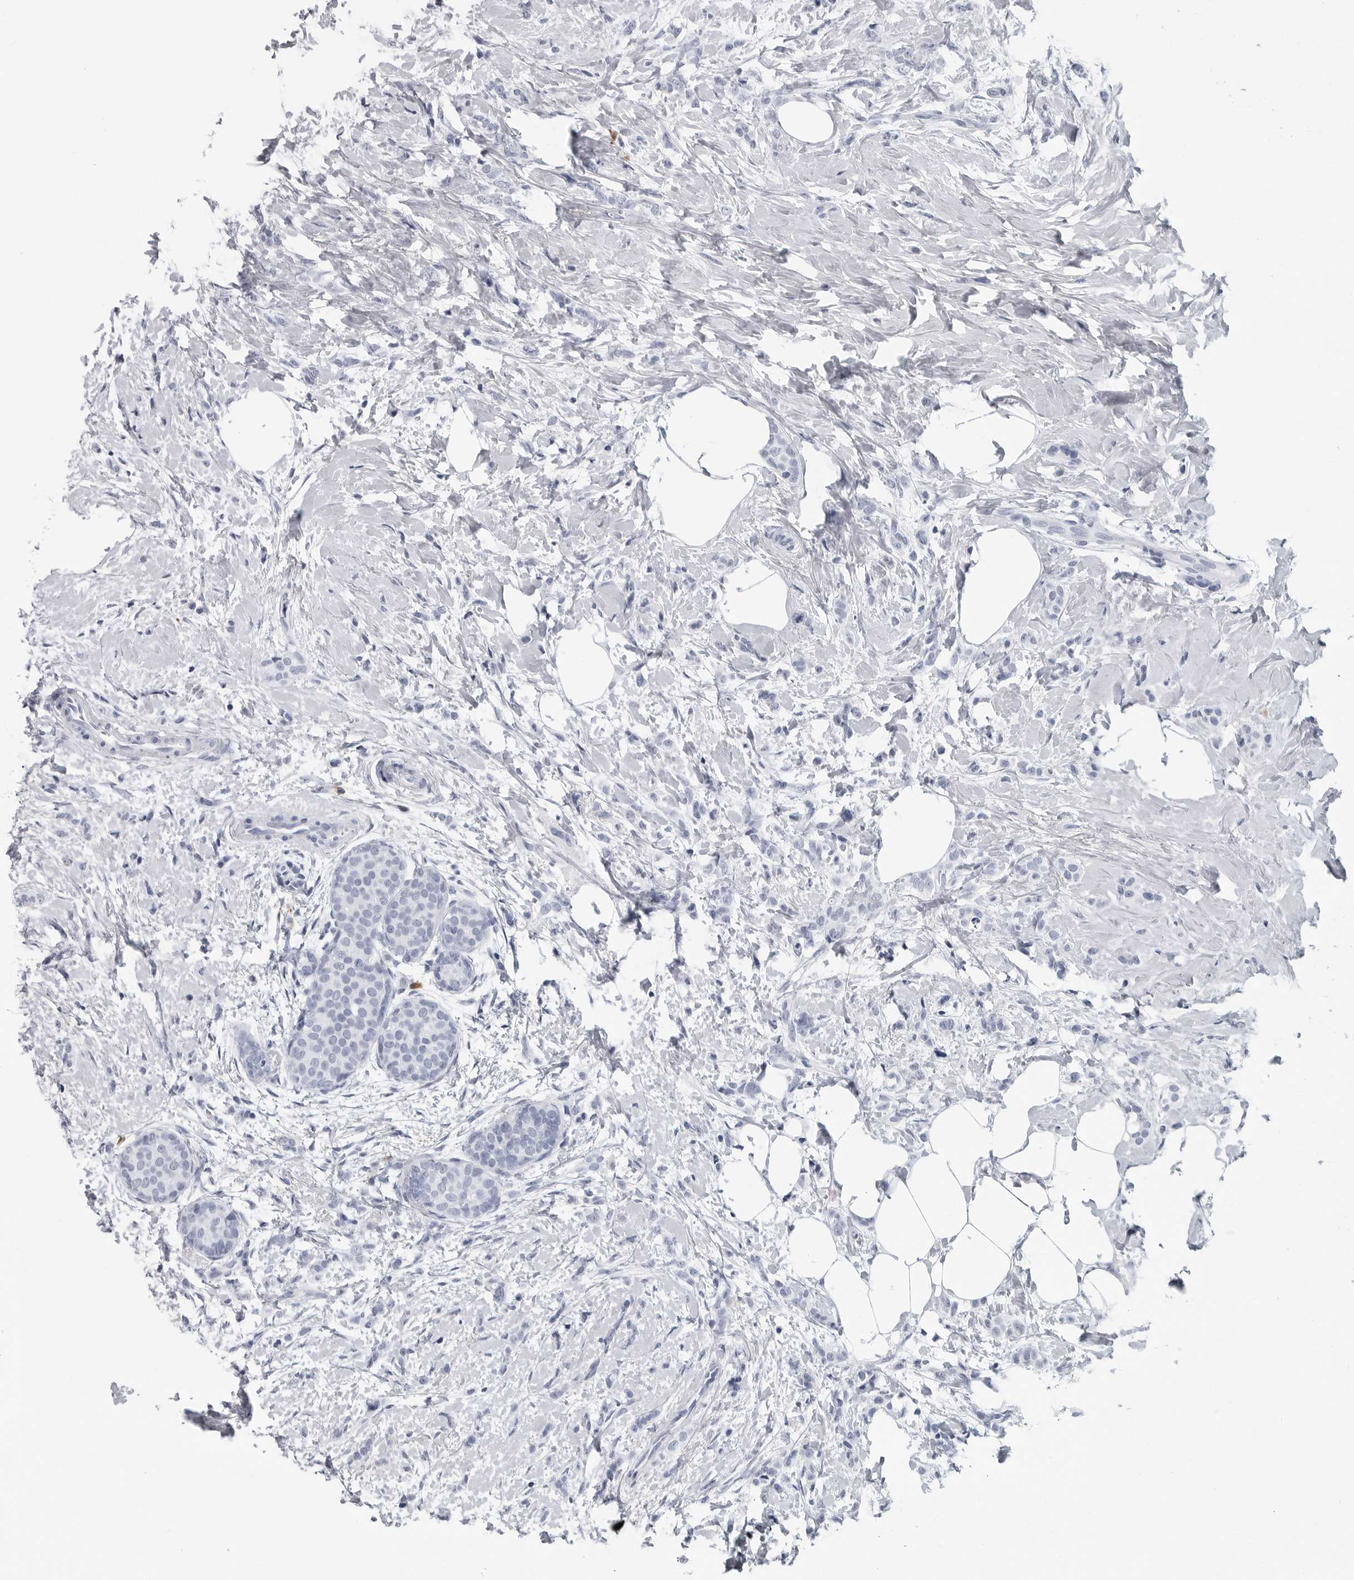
{"staining": {"intensity": "negative", "quantity": "none", "location": "none"}, "tissue": "breast cancer", "cell_type": "Tumor cells", "image_type": "cancer", "snomed": [{"axis": "morphology", "description": "Lobular carcinoma, in situ"}, {"axis": "morphology", "description": "Lobular carcinoma"}, {"axis": "topography", "description": "Breast"}], "caption": "There is no significant positivity in tumor cells of breast cancer.", "gene": "AMPD1", "patient": {"sex": "female", "age": 41}}